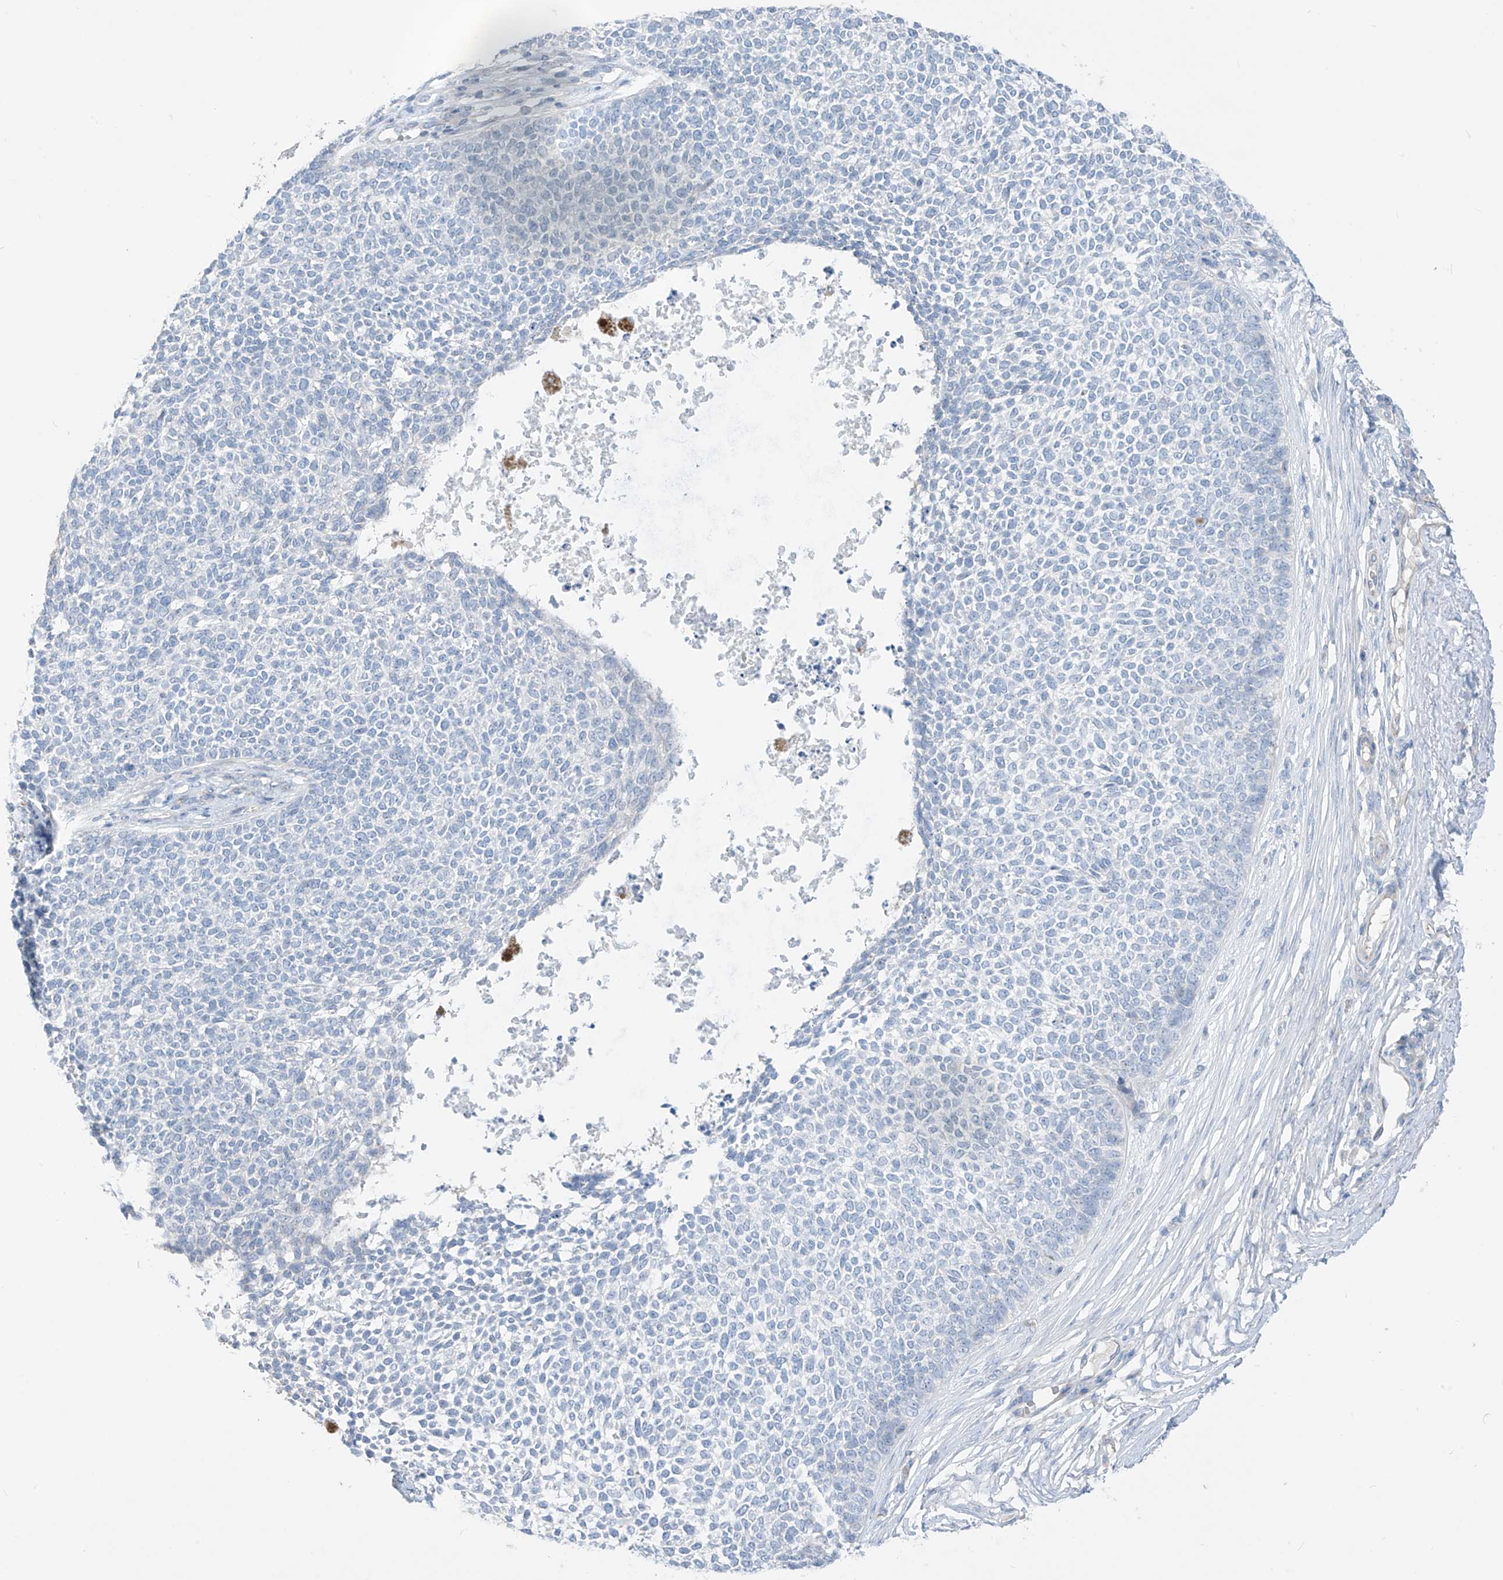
{"staining": {"intensity": "negative", "quantity": "none", "location": "none"}, "tissue": "skin cancer", "cell_type": "Tumor cells", "image_type": "cancer", "snomed": [{"axis": "morphology", "description": "Basal cell carcinoma"}, {"axis": "topography", "description": "Skin"}], "caption": "IHC photomicrograph of skin cancer stained for a protein (brown), which reveals no positivity in tumor cells.", "gene": "ASPRV1", "patient": {"sex": "female", "age": 84}}